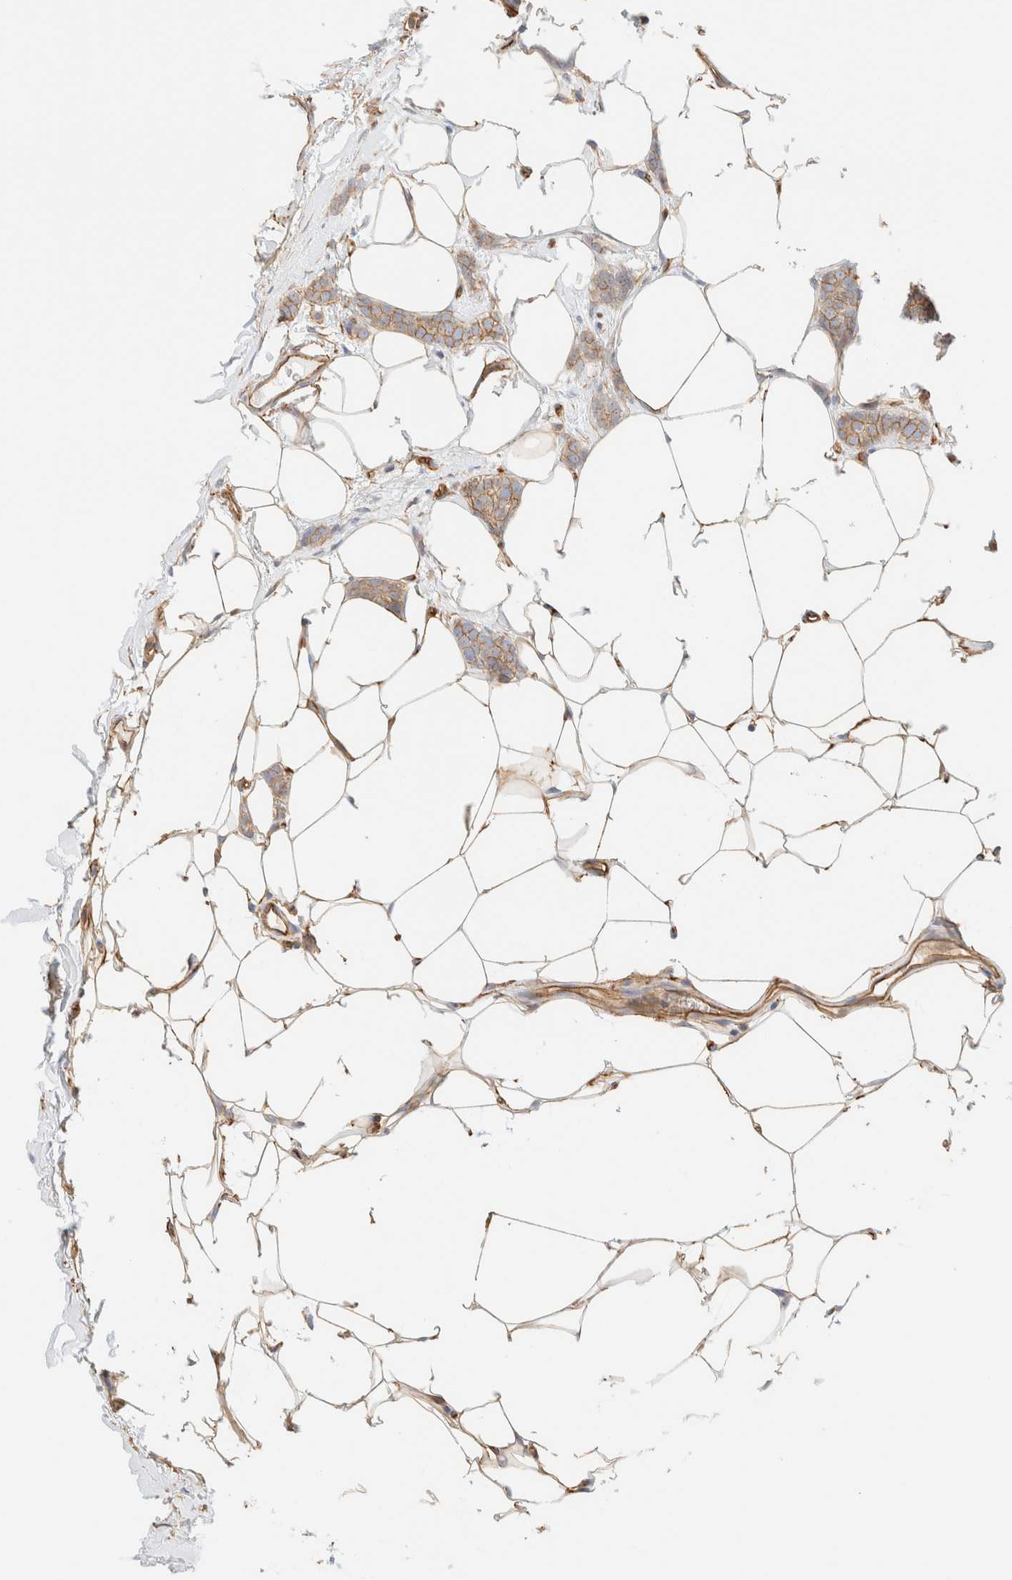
{"staining": {"intensity": "moderate", "quantity": ">75%", "location": "cytoplasmic/membranous"}, "tissue": "breast cancer", "cell_type": "Tumor cells", "image_type": "cancer", "snomed": [{"axis": "morphology", "description": "Lobular carcinoma"}, {"axis": "topography", "description": "Skin"}, {"axis": "topography", "description": "Breast"}], "caption": "A high-resolution histopathology image shows immunohistochemistry staining of breast lobular carcinoma, which displays moderate cytoplasmic/membranous expression in about >75% of tumor cells.", "gene": "CYB5R4", "patient": {"sex": "female", "age": 46}}